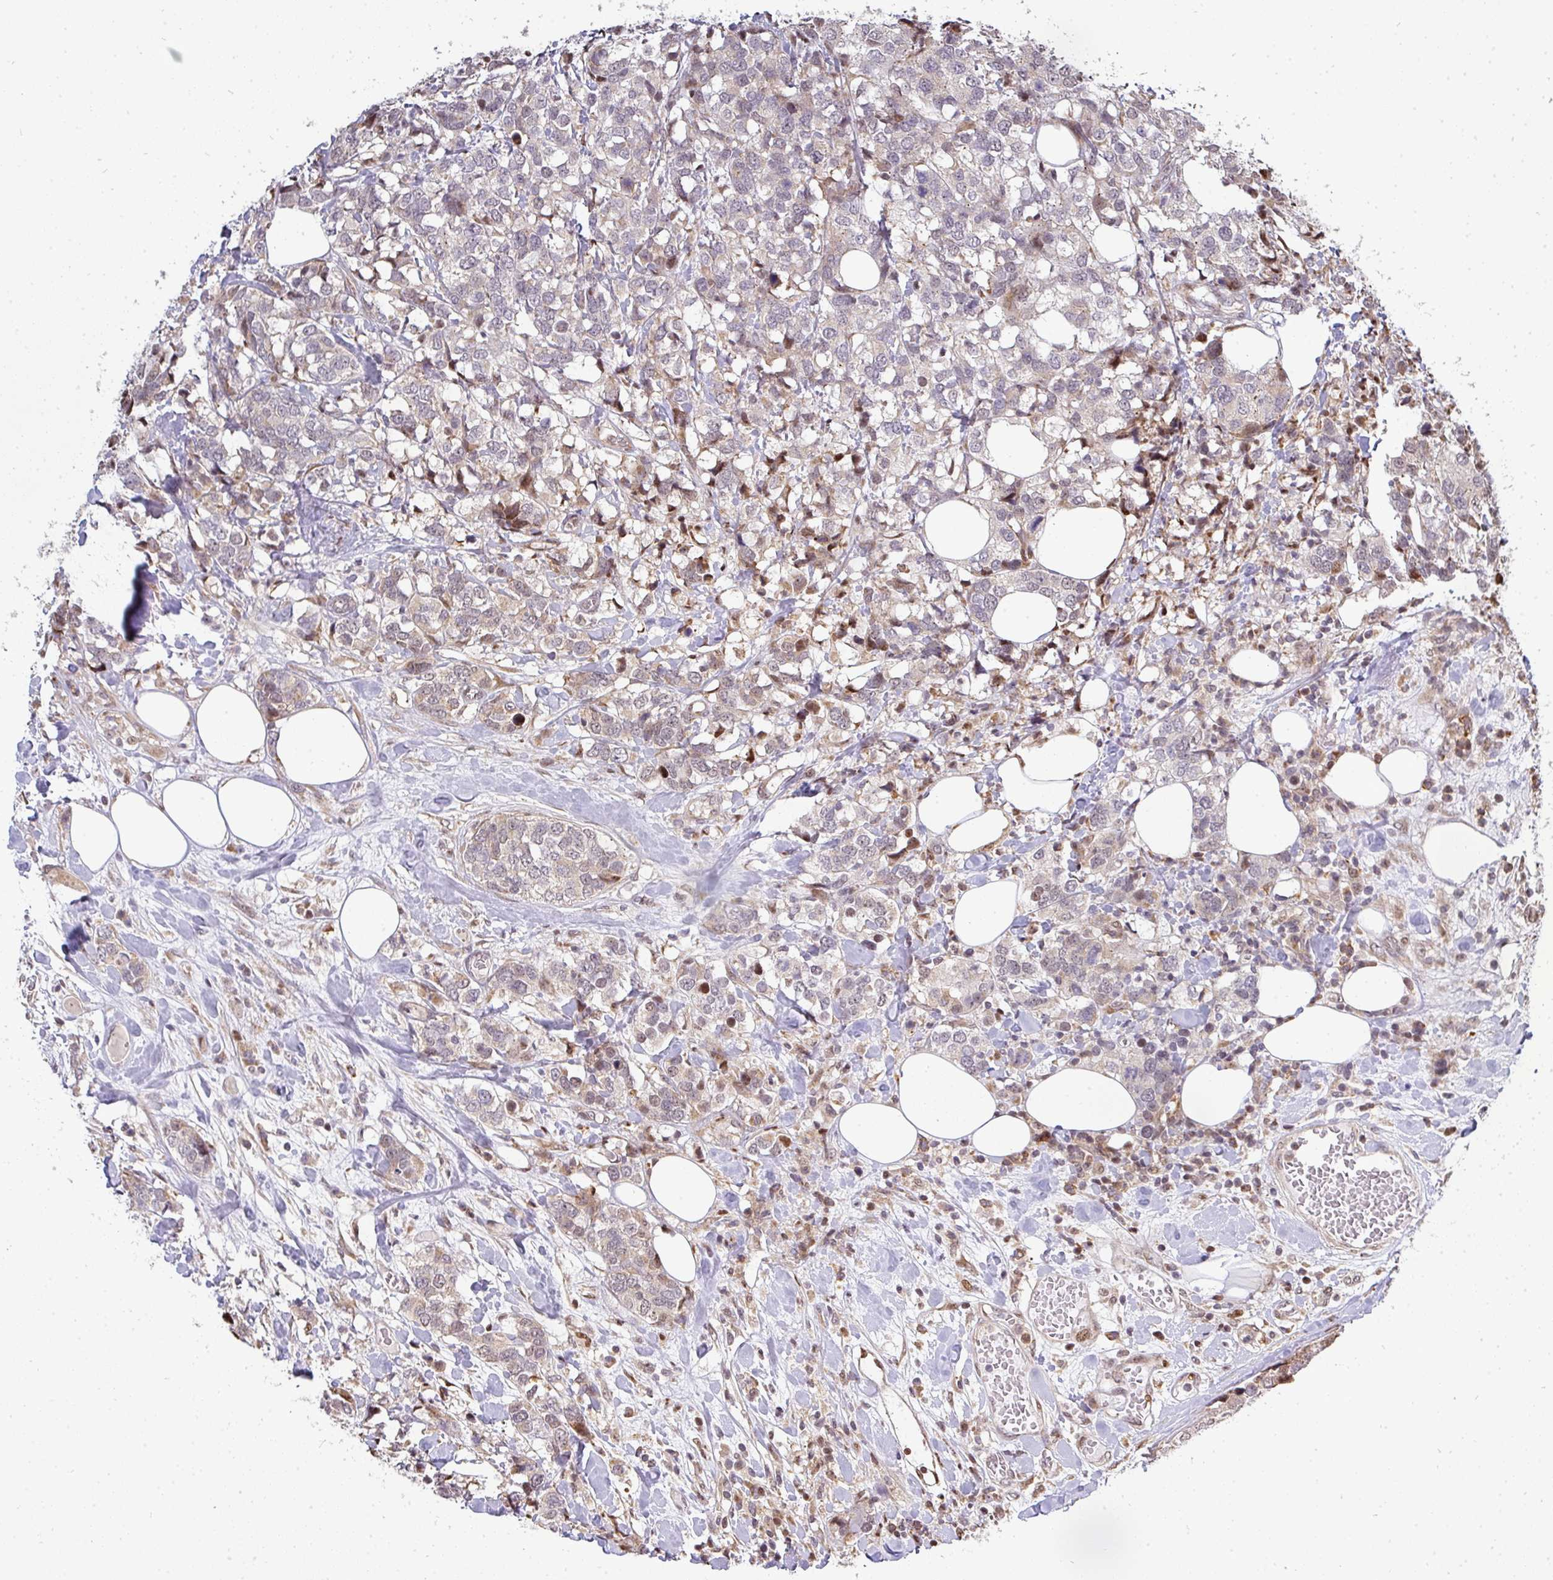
{"staining": {"intensity": "weak", "quantity": "<25%", "location": "nuclear"}, "tissue": "breast cancer", "cell_type": "Tumor cells", "image_type": "cancer", "snomed": [{"axis": "morphology", "description": "Lobular carcinoma"}, {"axis": "topography", "description": "Breast"}], "caption": "This image is of breast cancer (lobular carcinoma) stained with immunohistochemistry to label a protein in brown with the nuclei are counter-stained blue. There is no expression in tumor cells.", "gene": "PATZ1", "patient": {"sex": "female", "age": 59}}